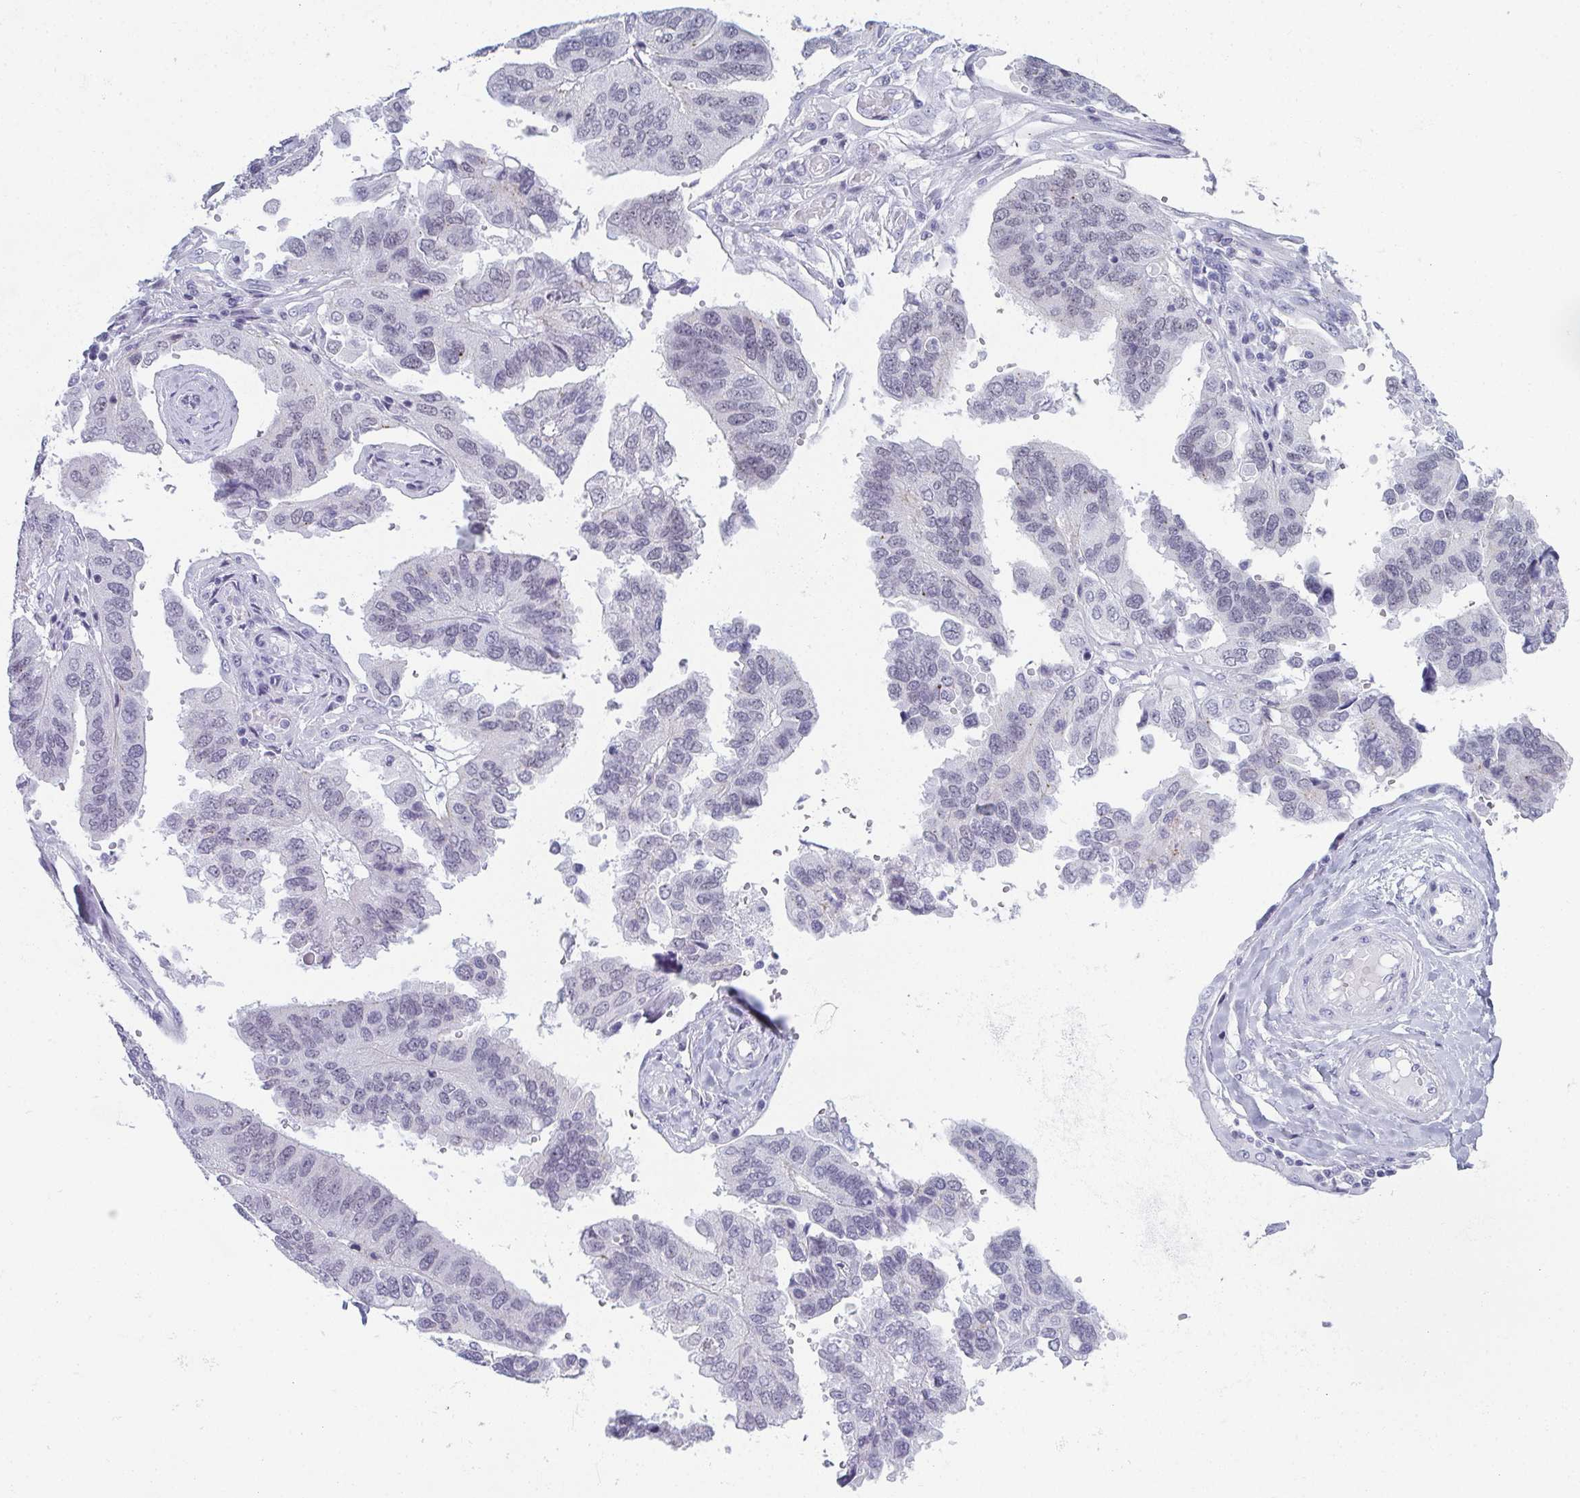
{"staining": {"intensity": "negative", "quantity": "none", "location": "none"}, "tissue": "ovarian cancer", "cell_type": "Tumor cells", "image_type": "cancer", "snomed": [{"axis": "morphology", "description": "Cystadenocarcinoma, serous, NOS"}, {"axis": "topography", "description": "Ovary"}], "caption": "High magnification brightfield microscopy of ovarian cancer stained with DAB (3,3'-diaminobenzidine) (brown) and counterstained with hematoxylin (blue): tumor cells show no significant expression.", "gene": "PYCR3", "patient": {"sex": "female", "age": 79}}